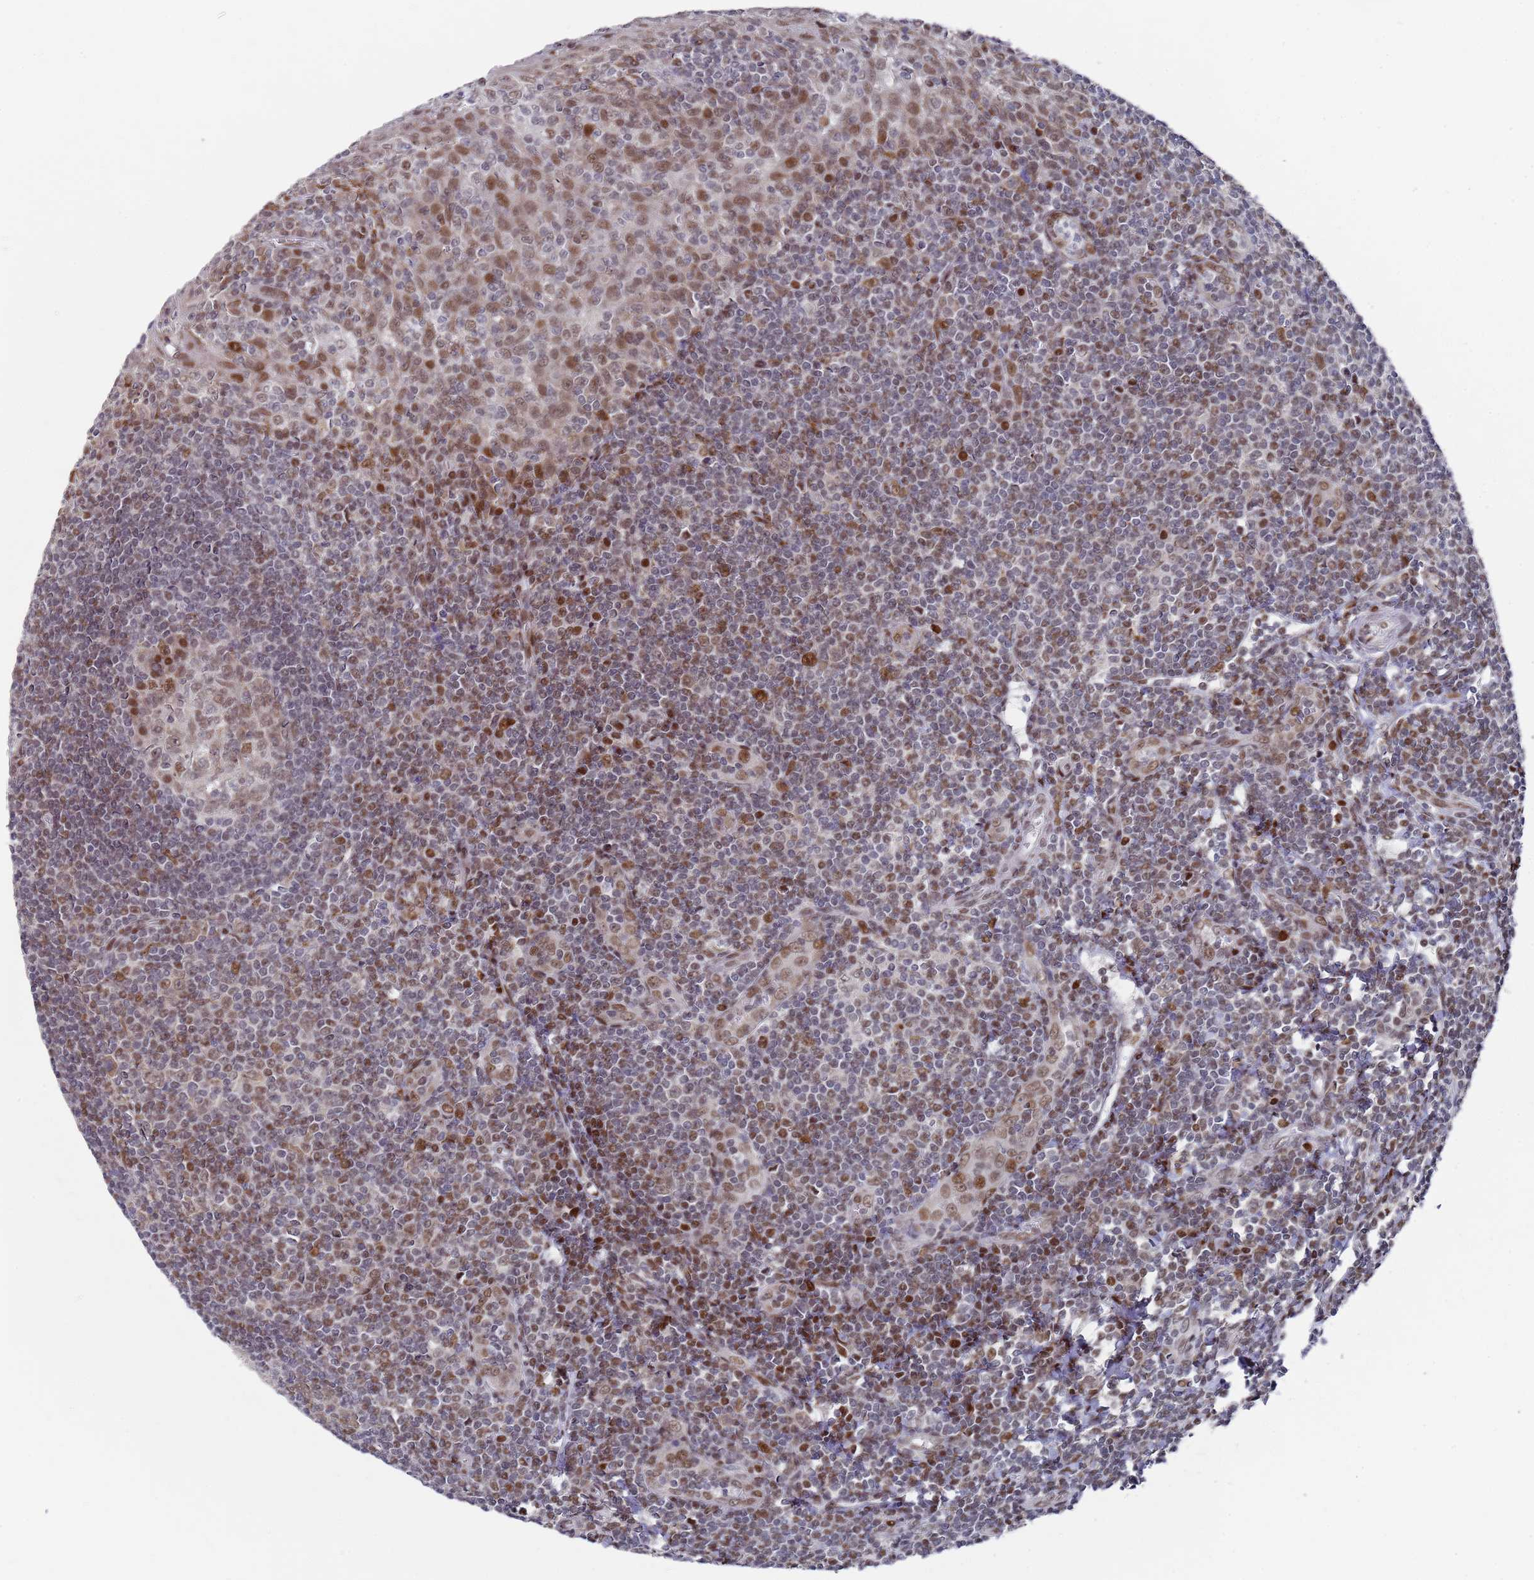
{"staining": {"intensity": "moderate", "quantity": "<25%", "location": "nuclear"}, "tissue": "tonsil", "cell_type": "Germinal center cells", "image_type": "normal", "snomed": [{"axis": "morphology", "description": "Normal tissue, NOS"}, {"axis": "topography", "description": "Tonsil"}], "caption": "Germinal center cells display moderate nuclear positivity in about <25% of cells in unremarkable tonsil.", "gene": "COPS6", "patient": {"sex": "male", "age": 27}}